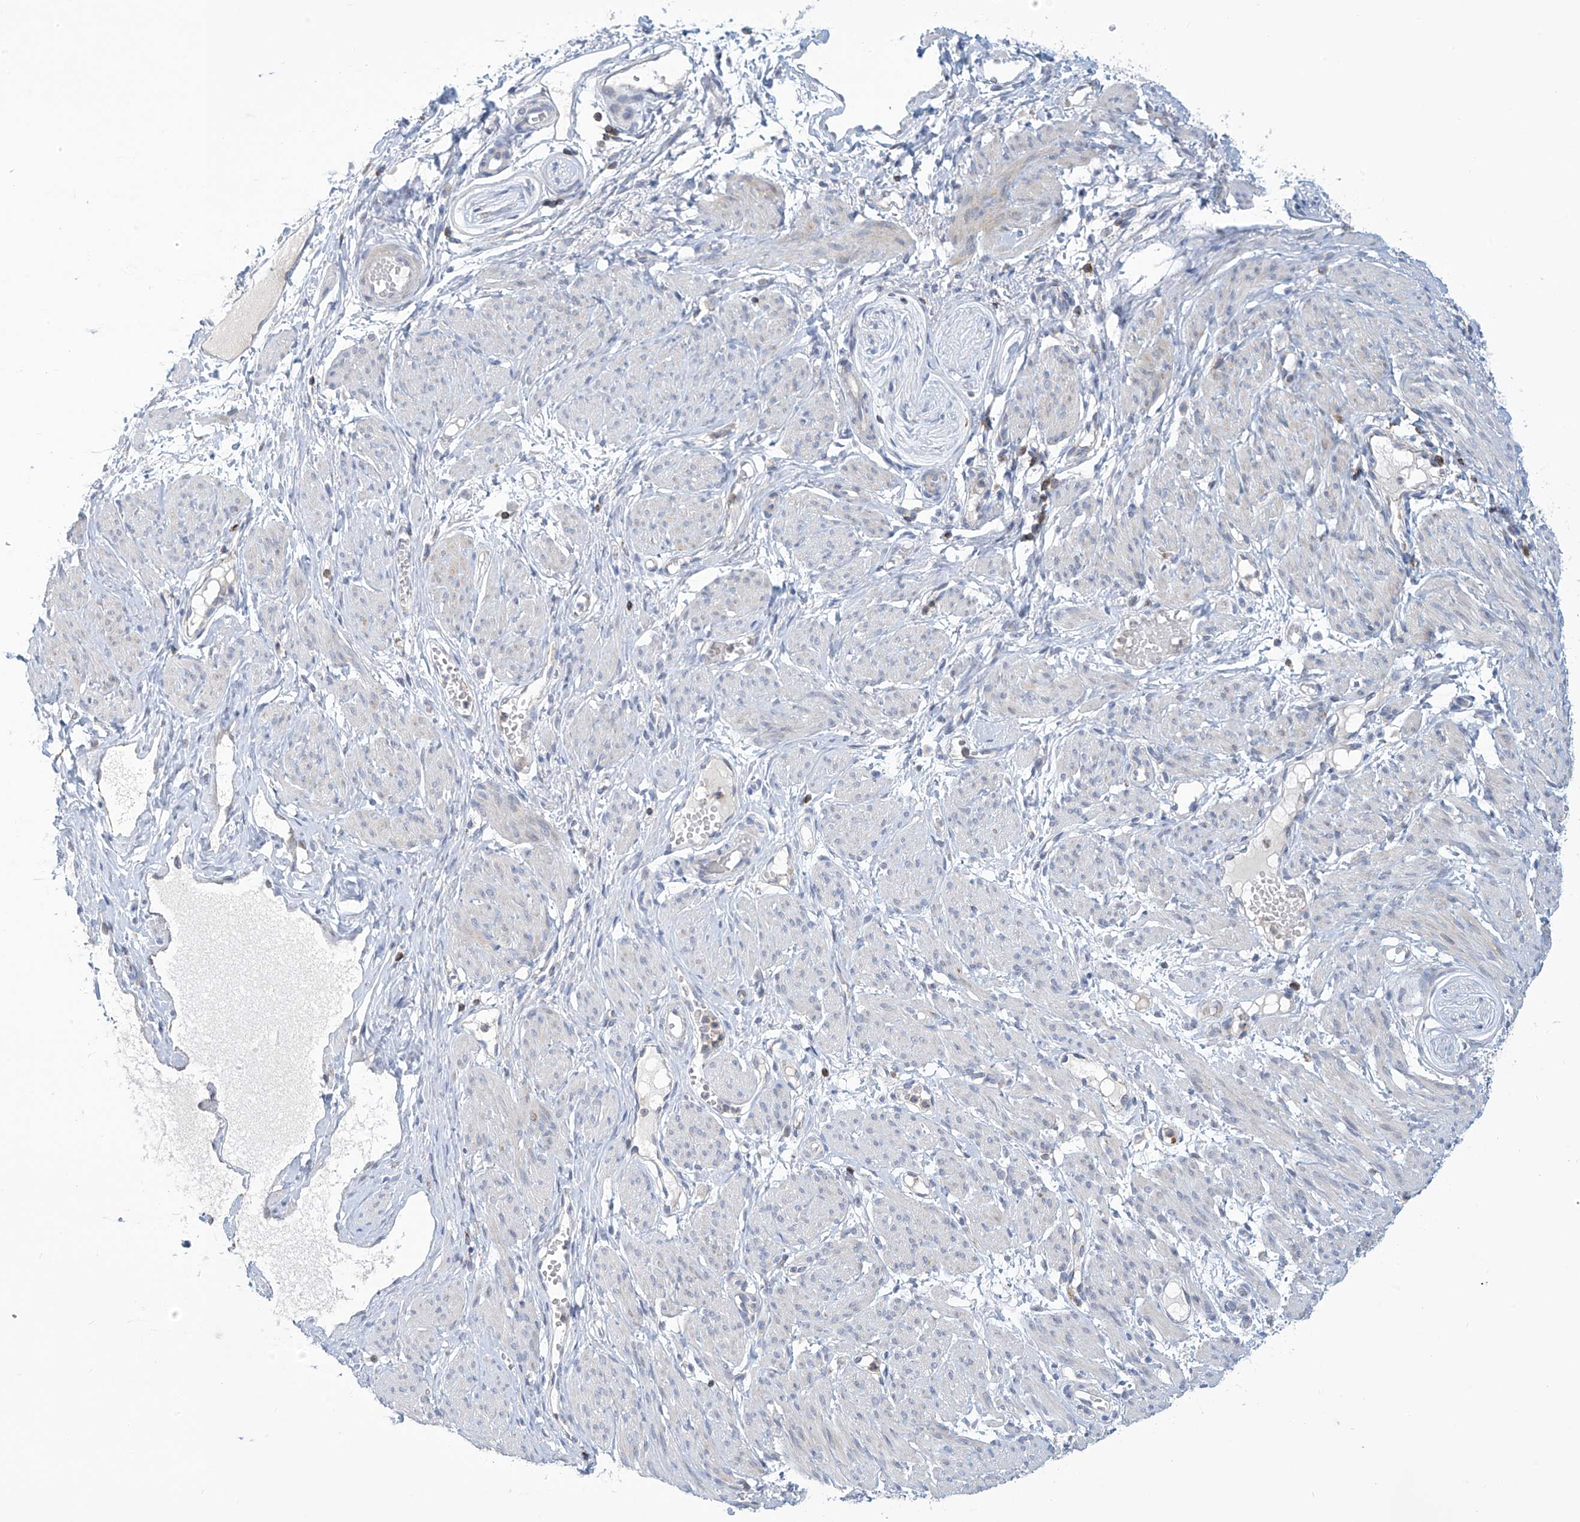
{"staining": {"intensity": "negative", "quantity": "none", "location": "none"}, "tissue": "adipose tissue", "cell_type": "Adipocytes", "image_type": "normal", "snomed": [{"axis": "morphology", "description": "Normal tissue, NOS"}, {"axis": "topography", "description": "Smooth muscle"}, {"axis": "topography", "description": "Peripheral nerve tissue"}], "caption": "IHC of benign human adipose tissue shows no expression in adipocytes.", "gene": "IBA57", "patient": {"sex": "female", "age": 39}}